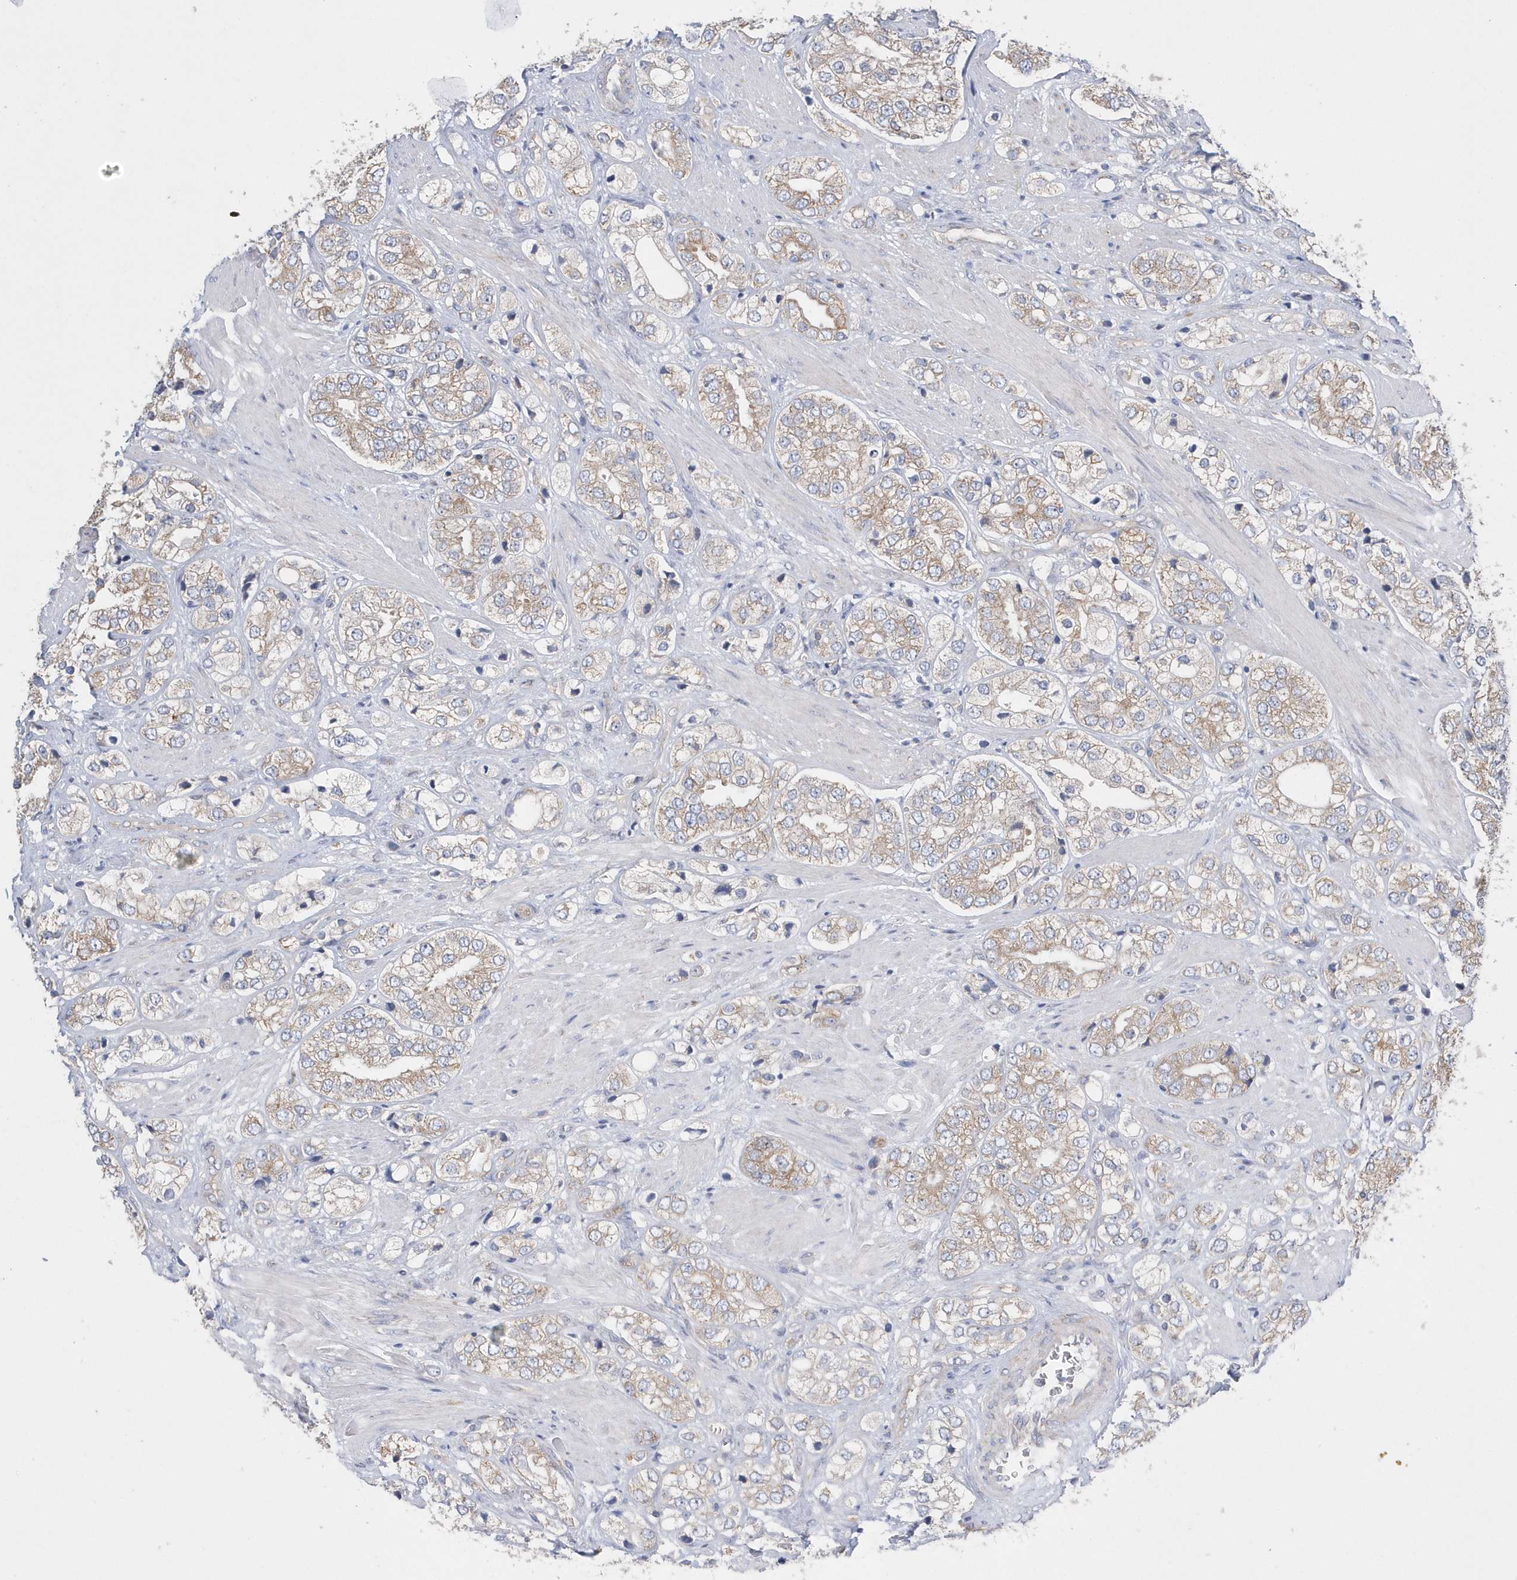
{"staining": {"intensity": "moderate", "quantity": "25%-75%", "location": "cytoplasmic/membranous"}, "tissue": "prostate cancer", "cell_type": "Tumor cells", "image_type": "cancer", "snomed": [{"axis": "morphology", "description": "Adenocarcinoma, High grade"}, {"axis": "topography", "description": "Prostate"}], "caption": "High-magnification brightfield microscopy of prostate cancer (high-grade adenocarcinoma) stained with DAB (brown) and counterstained with hematoxylin (blue). tumor cells exhibit moderate cytoplasmic/membranous positivity is identified in about25%-75% of cells.", "gene": "SPATA5", "patient": {"sex": "male", "age": 50}}